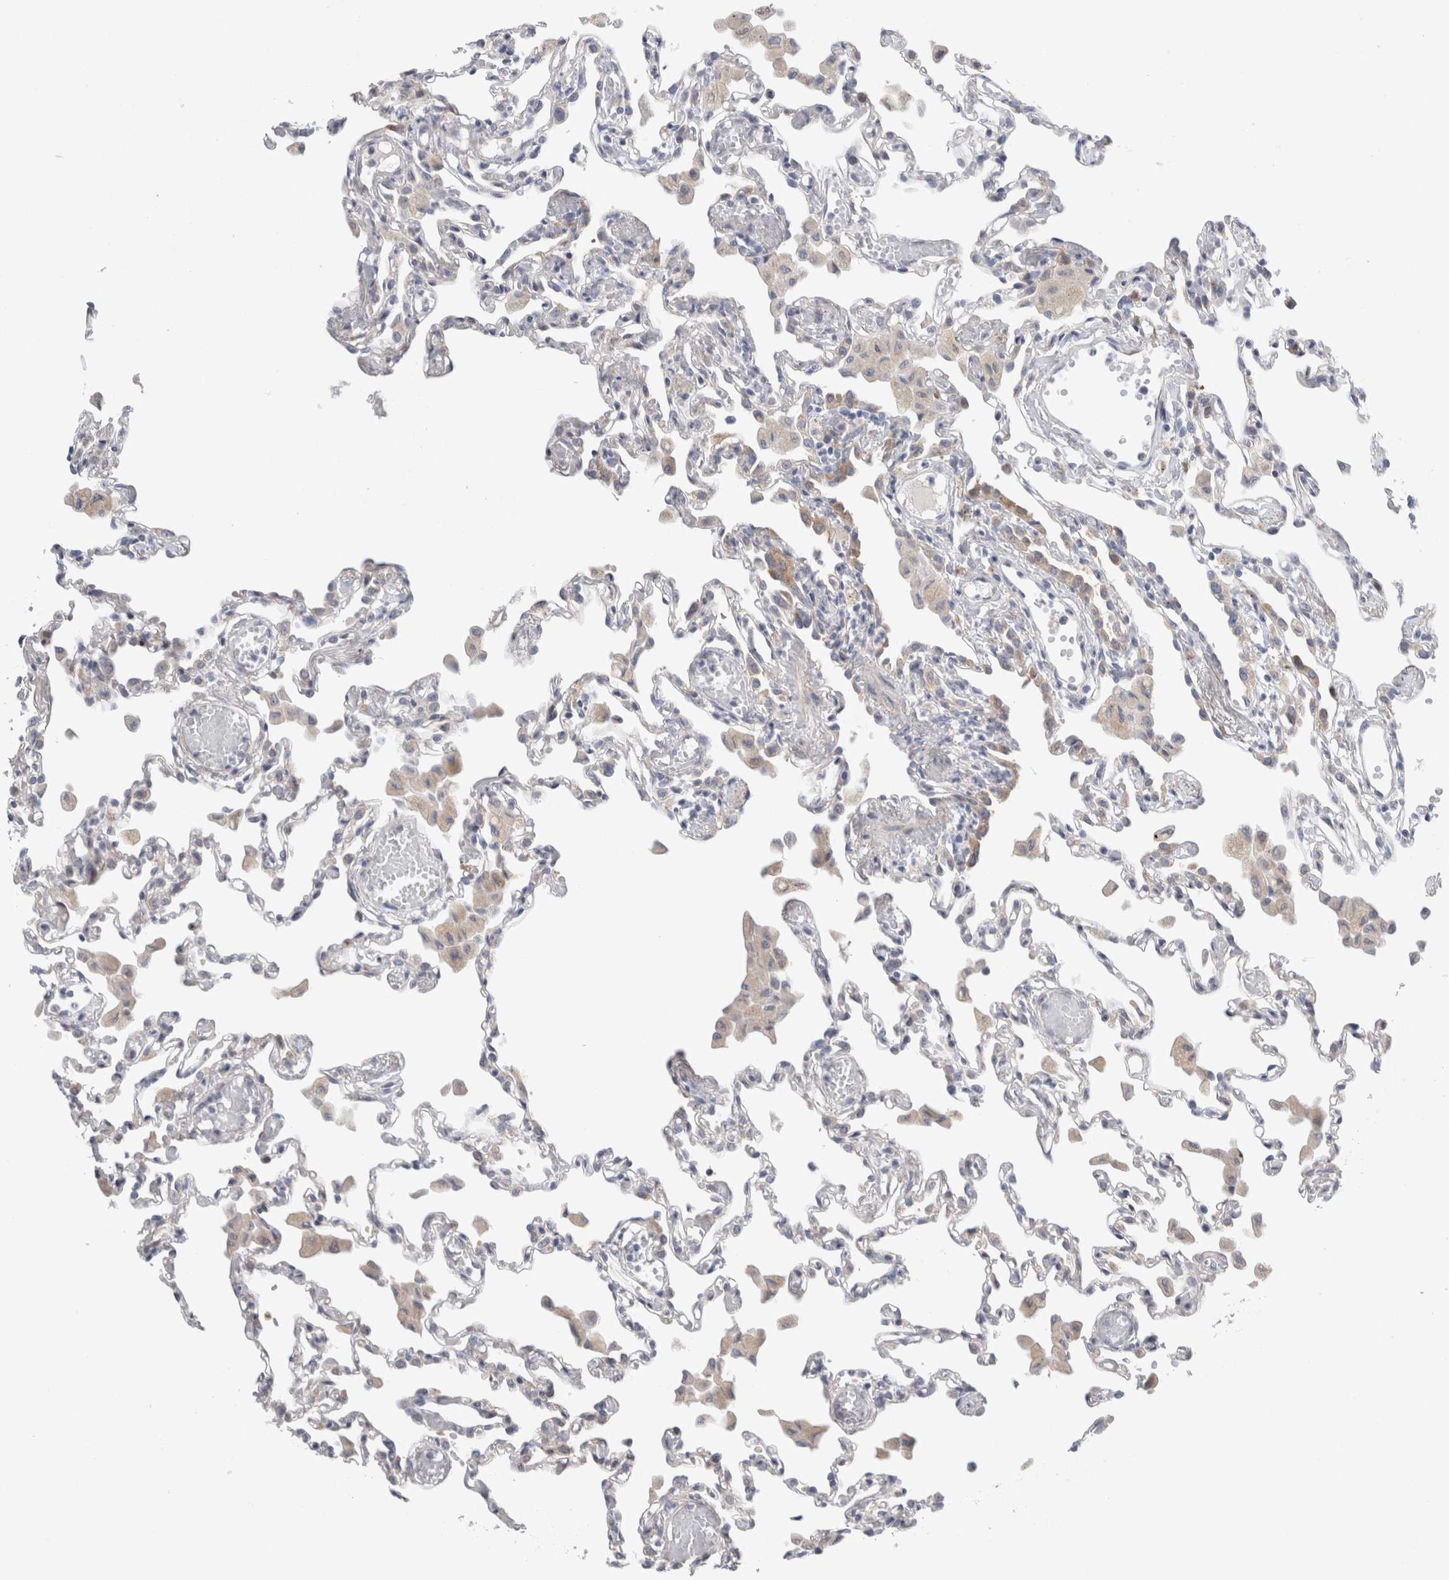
{"staining": {"intensity": "negative", "quantity": "none", "location": "none"}, "tissue": "lung", "cell_type": "Alveolar cells", "image_type": "normal", "snomed": [{"axis": "morphology", "description": "Normal tissue, NOS"}, {"axis": "topography", "description": "Bronchus"}, {"axis": "topography", "description": "Lung"}], "caption": "The image demonstrates no significant staining in alveolar cells of lung.", "gene": "TRMT9B", "patient": {"sex": "female", "age": 49}}